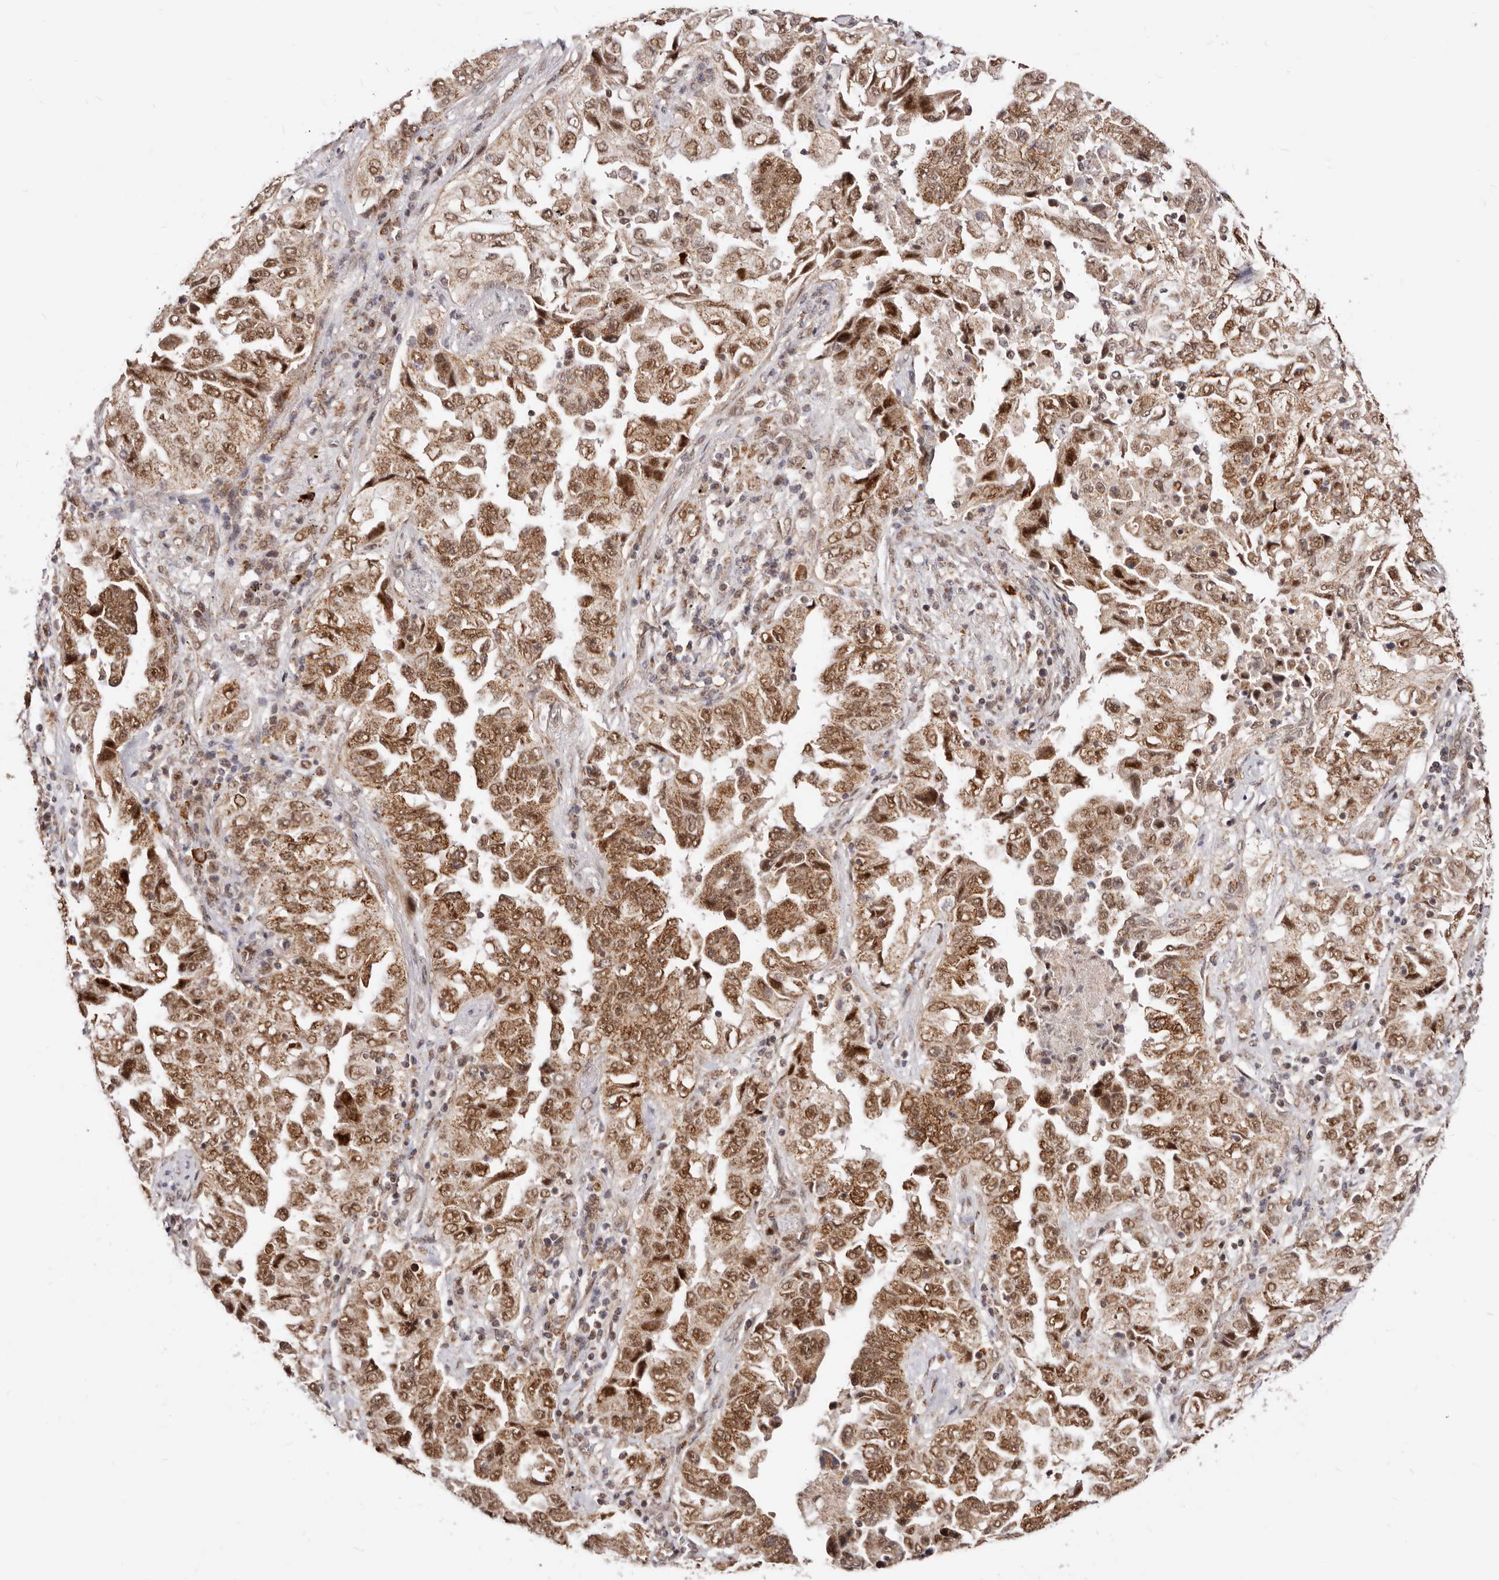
{"staining": {"intensity": "strong", "quantity": ">75%", "location": "cytoplasmic/membranous,nuclear"}, "tissue": "lung cancer", "cell_type": "Tumor cells", "image_type": "cancer", "snomed": [{"axis": "morphology", "description": "Adenocarcinoma, NOS"}, {"axis": "topography", "description": "Lung"}], "caption": "Strong cytoplasmic/membranous and nuclear staining is seen in about >75% of tumor cells in lung cancer (adenocarcinoma).", "gene": "SEC14L1", "patient": {"sex": "female", "age": 51}}